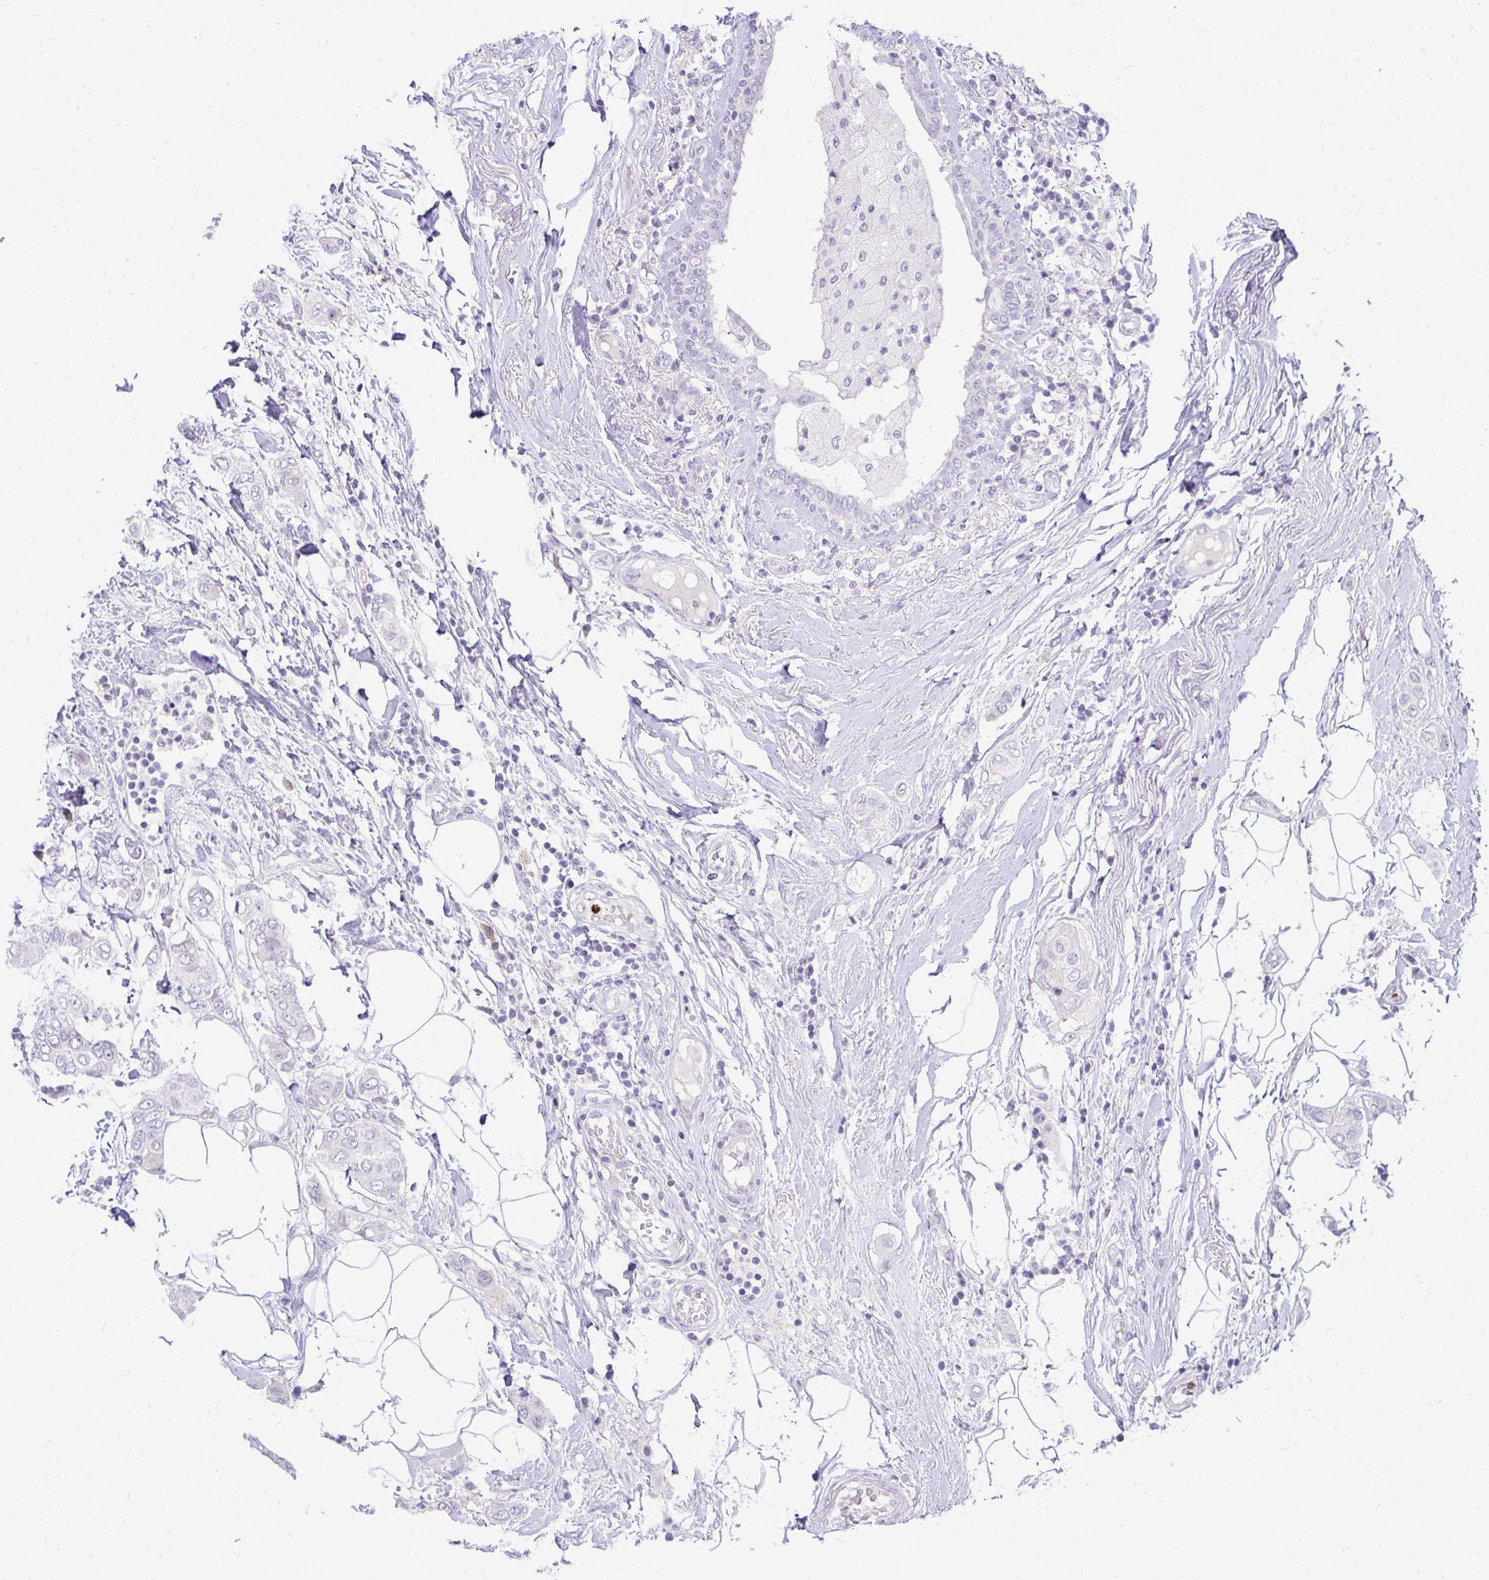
{"staining": {"intensity": "negative", "quantity": "none", "location": "none"}, "tissue": "breast cancer", "cell_type": "Tumor cells", "image_type": "cancer", "snomed": [{"axis": "morphology", "description": "Lobular carcinoma"}, {"axis": "topography", "description": "Breast"}], "caption": "DAB immunohistochemical staining of breast cancer reveals no significant expression in tumor cells.", "gene": "DLX4", "patient": {"sex": "female", "age": 51}}